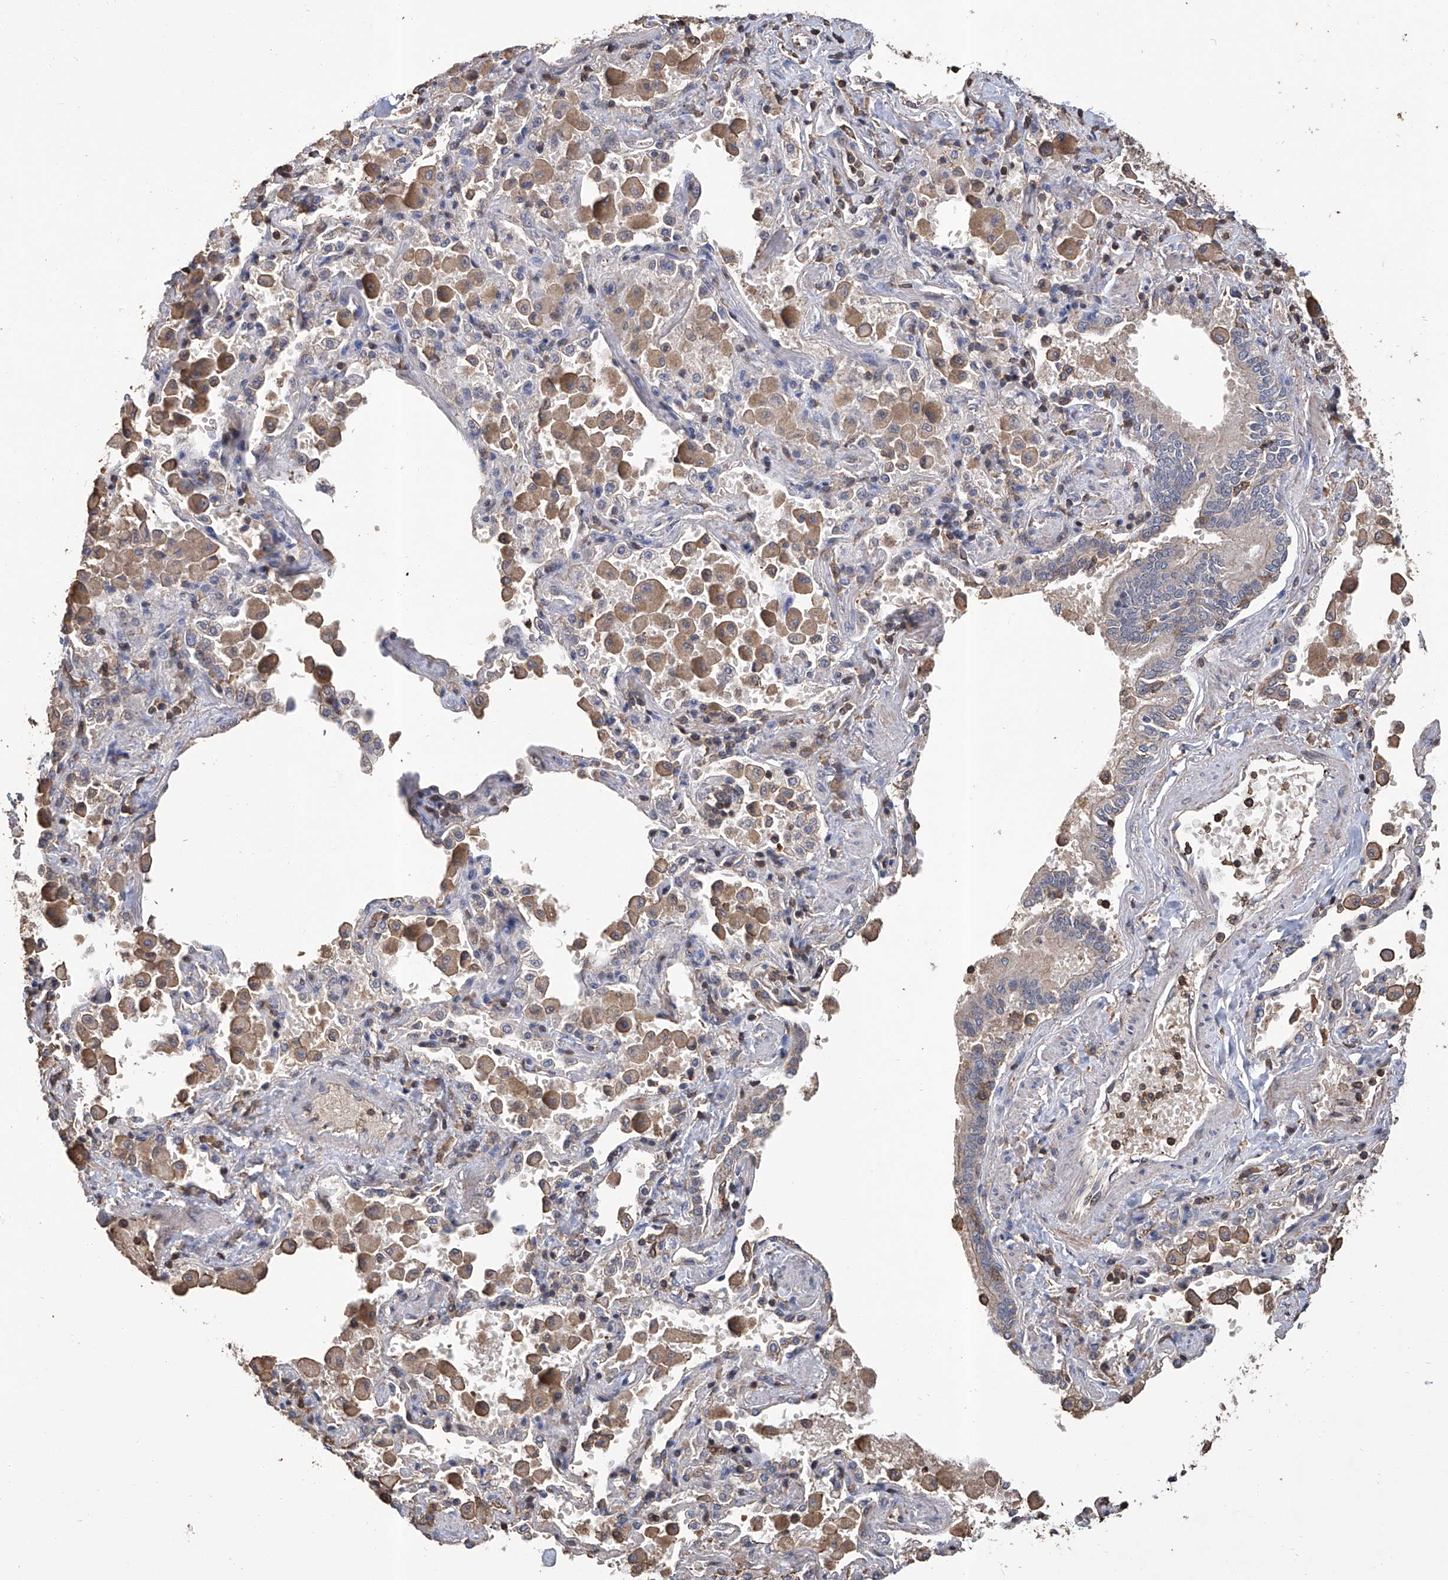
{"staining": {"intensity": "weak", "quantity": "25%-75%", "location": "cytoplasmic/membranous"}, "tissue": "bronchus", "cell_type": "Respiratory epithelial cells", "image_type": "normal", "snomed": [{"axis": "morphology", "description": "Normal tissue, NOS"}, {"axis": "morphology", "description": "Inflammation, NOS"}, {"axis": "topography", "description": "Lung"}], "caption": "Immunohistochemical staining of normal human bronchus shows 25%-75% levels of weak cytoplasmic/membranous protein expression in approximately 25%-75% of respiratory epithelial cells.", "gene": "GPT", "patient": {"sex": "female", "age": 46}}